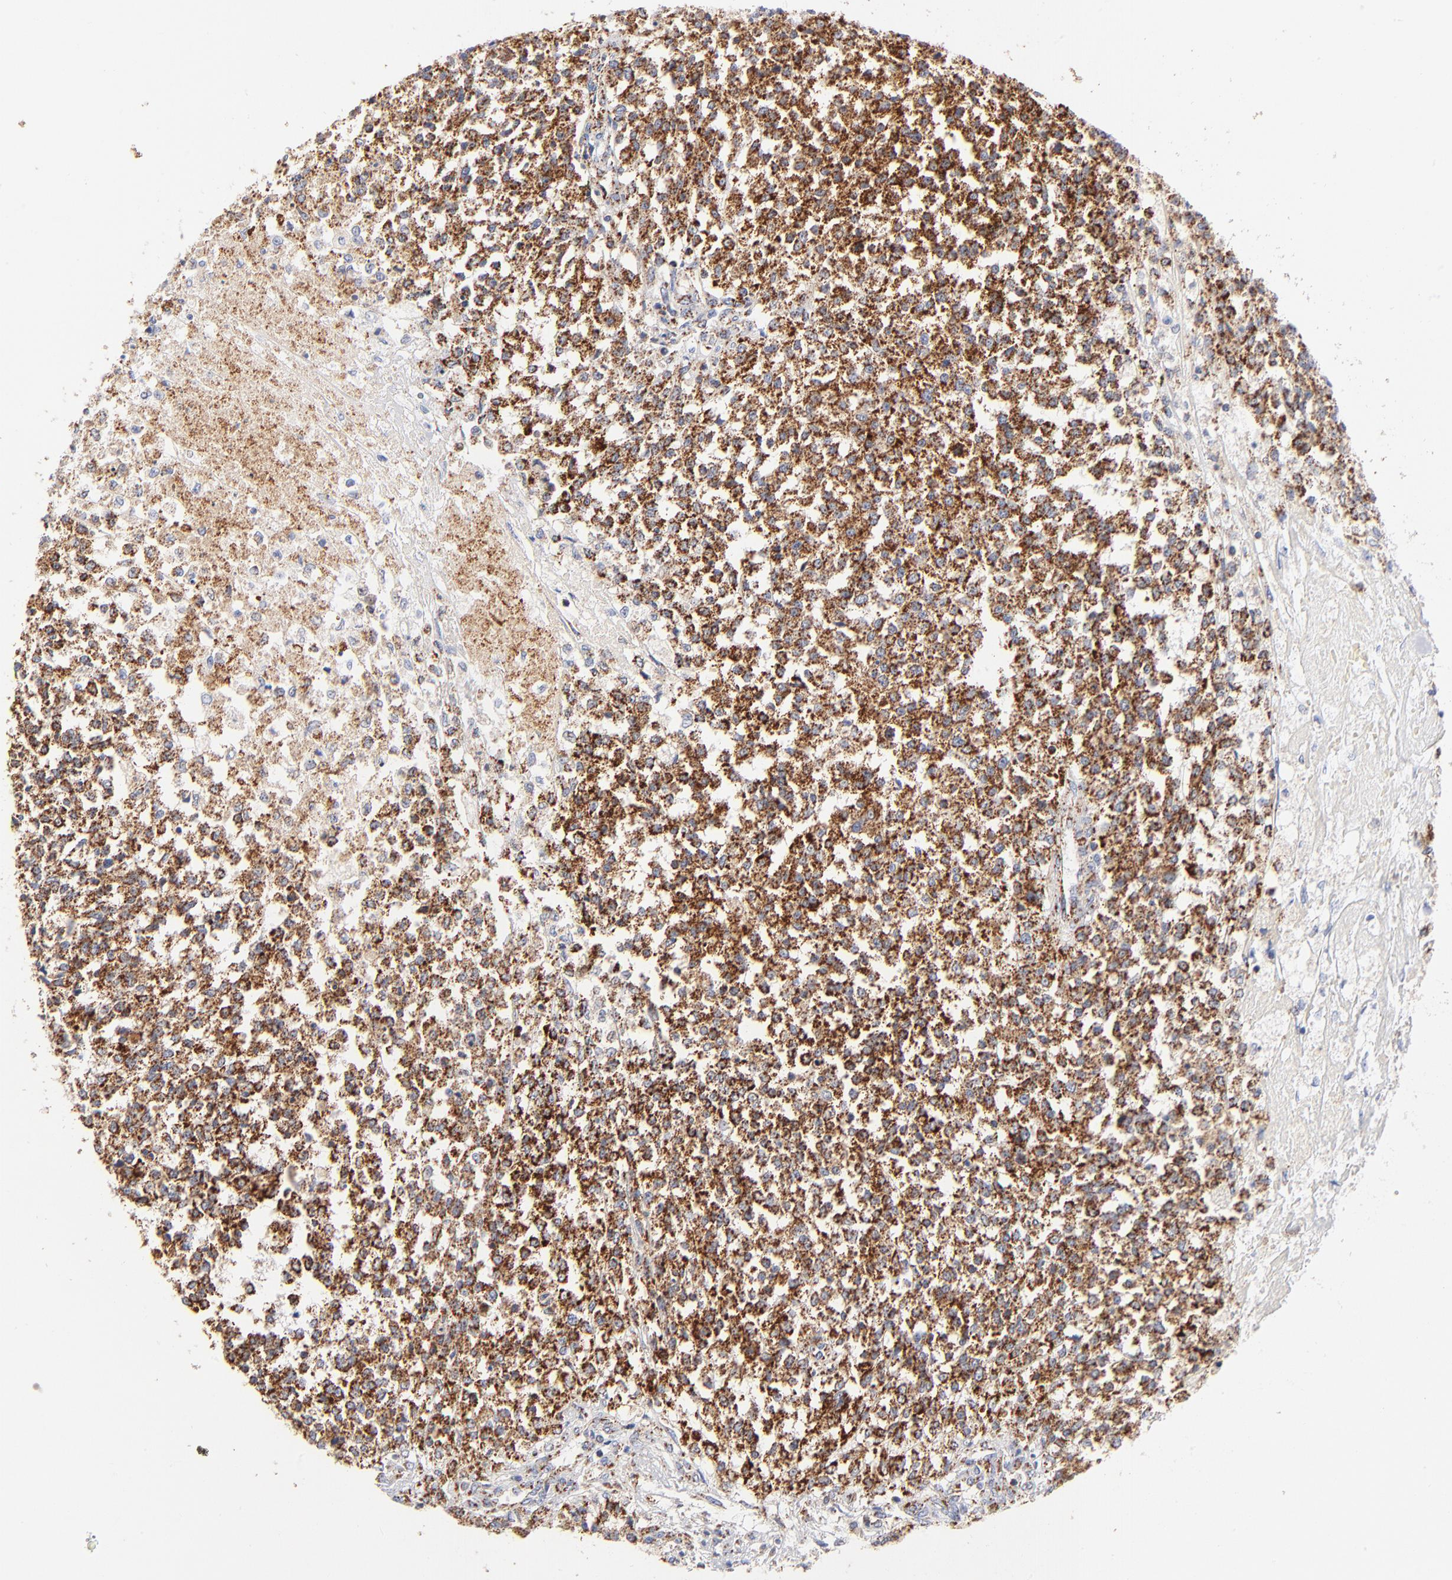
{"staining": {"intensity": "strong", "quantity": ">75%", "location": "cytoplasmic/membranous"}, "tissue": "testis cancer", "cell_type": "Tumor cells", "image_type": "cancer", "snomed": [{"axis": "morphology", "description": "Seminoma, NOS"}, {"axis": "topography", "description": "Testis"}], "caption": "Testis cancer (seminoma) stained with IHC demonstrates strong cytoplasmic/membranous expression in approximately >75% of tumor cells.", "gene": "DLAT", "patient": {"sex": "male", "age": 59}}